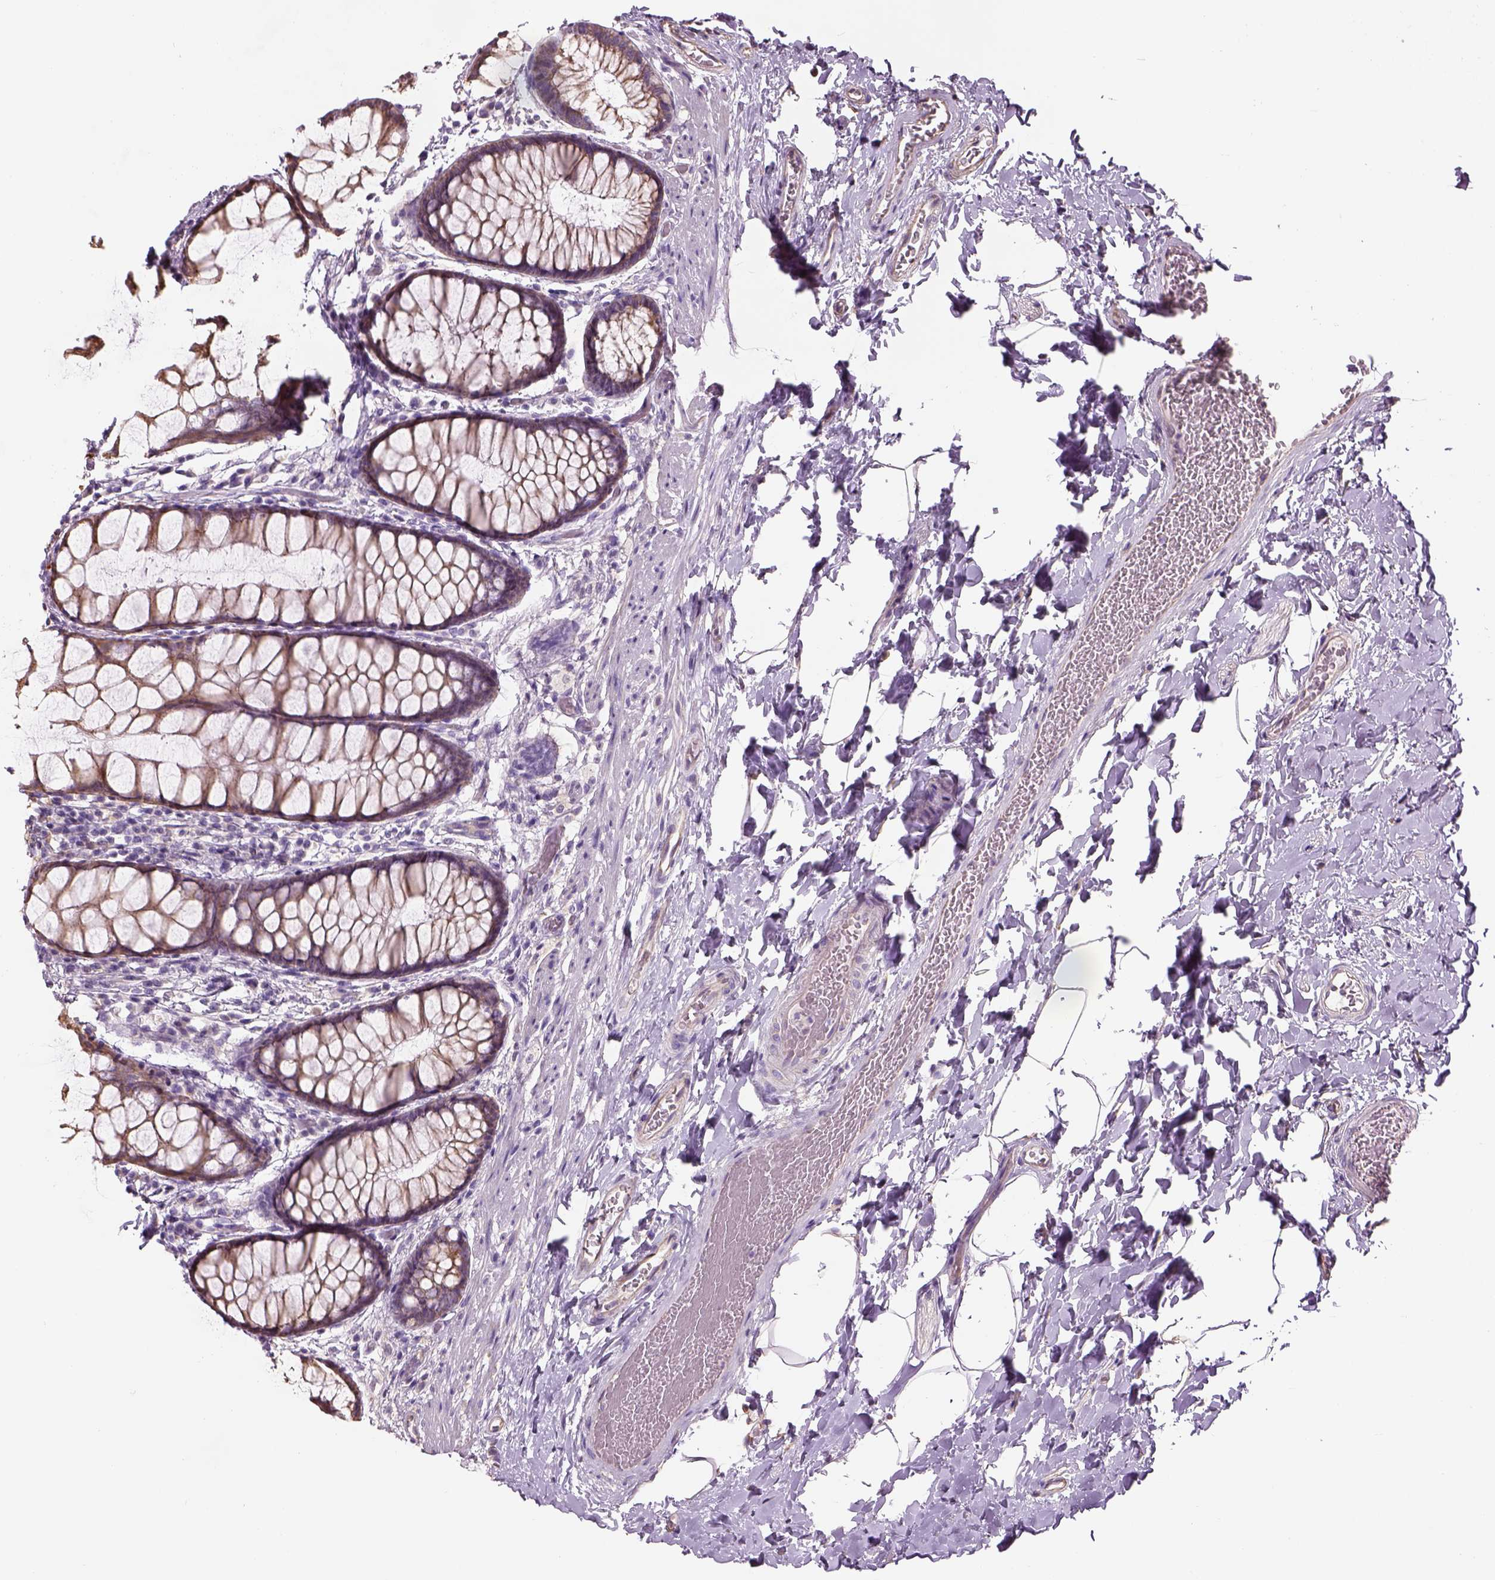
{"staining": {"intensity": "moderate", "quantity": ">75%", "location": "cytoplasmic/membranous"}, "tissue": "rectum", "cell_type": "Glandular cells", "image_type": "normal", "snomed": [{"axis": "morphology", "description": "Normal tissue, NOS"}, {"axis": "topography", "description": "Rectum"}], "caption": "Immunohistochemical staining of unremarkable human rectum reveals moderate cytoplasmic/membranous protein expression in approximately >75% of glandular cells. (brown staining indicates protein expression, while blue staining denotes nuclei).", "gene": "IFT52", "patient": {"sex": "female", "age": 62}}